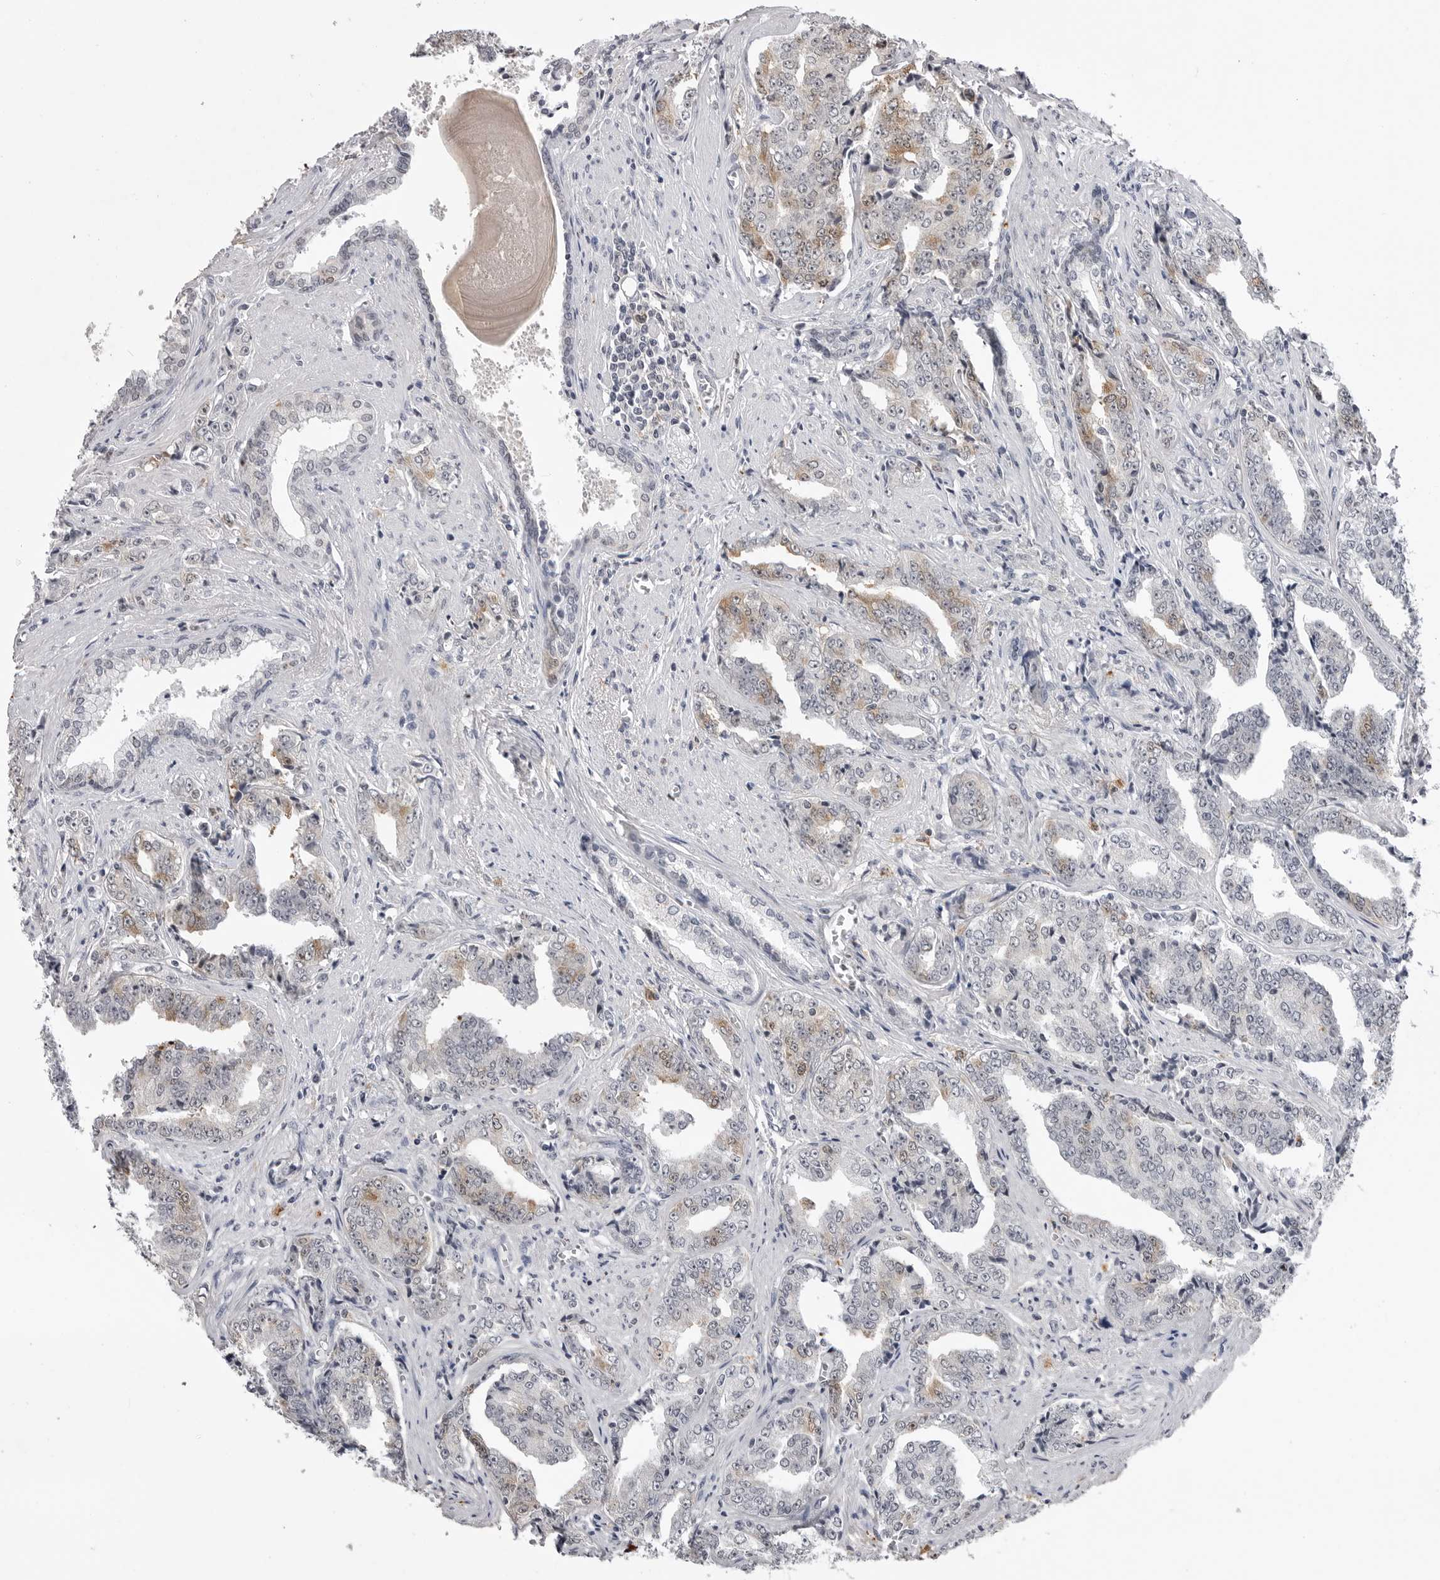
{"staining": {"intensity": "moderate", "quantity": "<25%", "location": "cytoplasmic/membranous"}, "tissue": "prostate cancer", "cell_type": "Tumor cells", "image_type": "cancer", "snomed": [{"axis": "morphology", "description": "Adenocarcinoma, High grade"}, {"axis": "topography", "description": "Prostate"}], "caption": "Prostate adenocarcinoma (high-grade) stained with a protein marker demonstrates moderate staining in tumor cells.", "gene": "RRM1", "patient": {"sex": "male", "age": 71}}